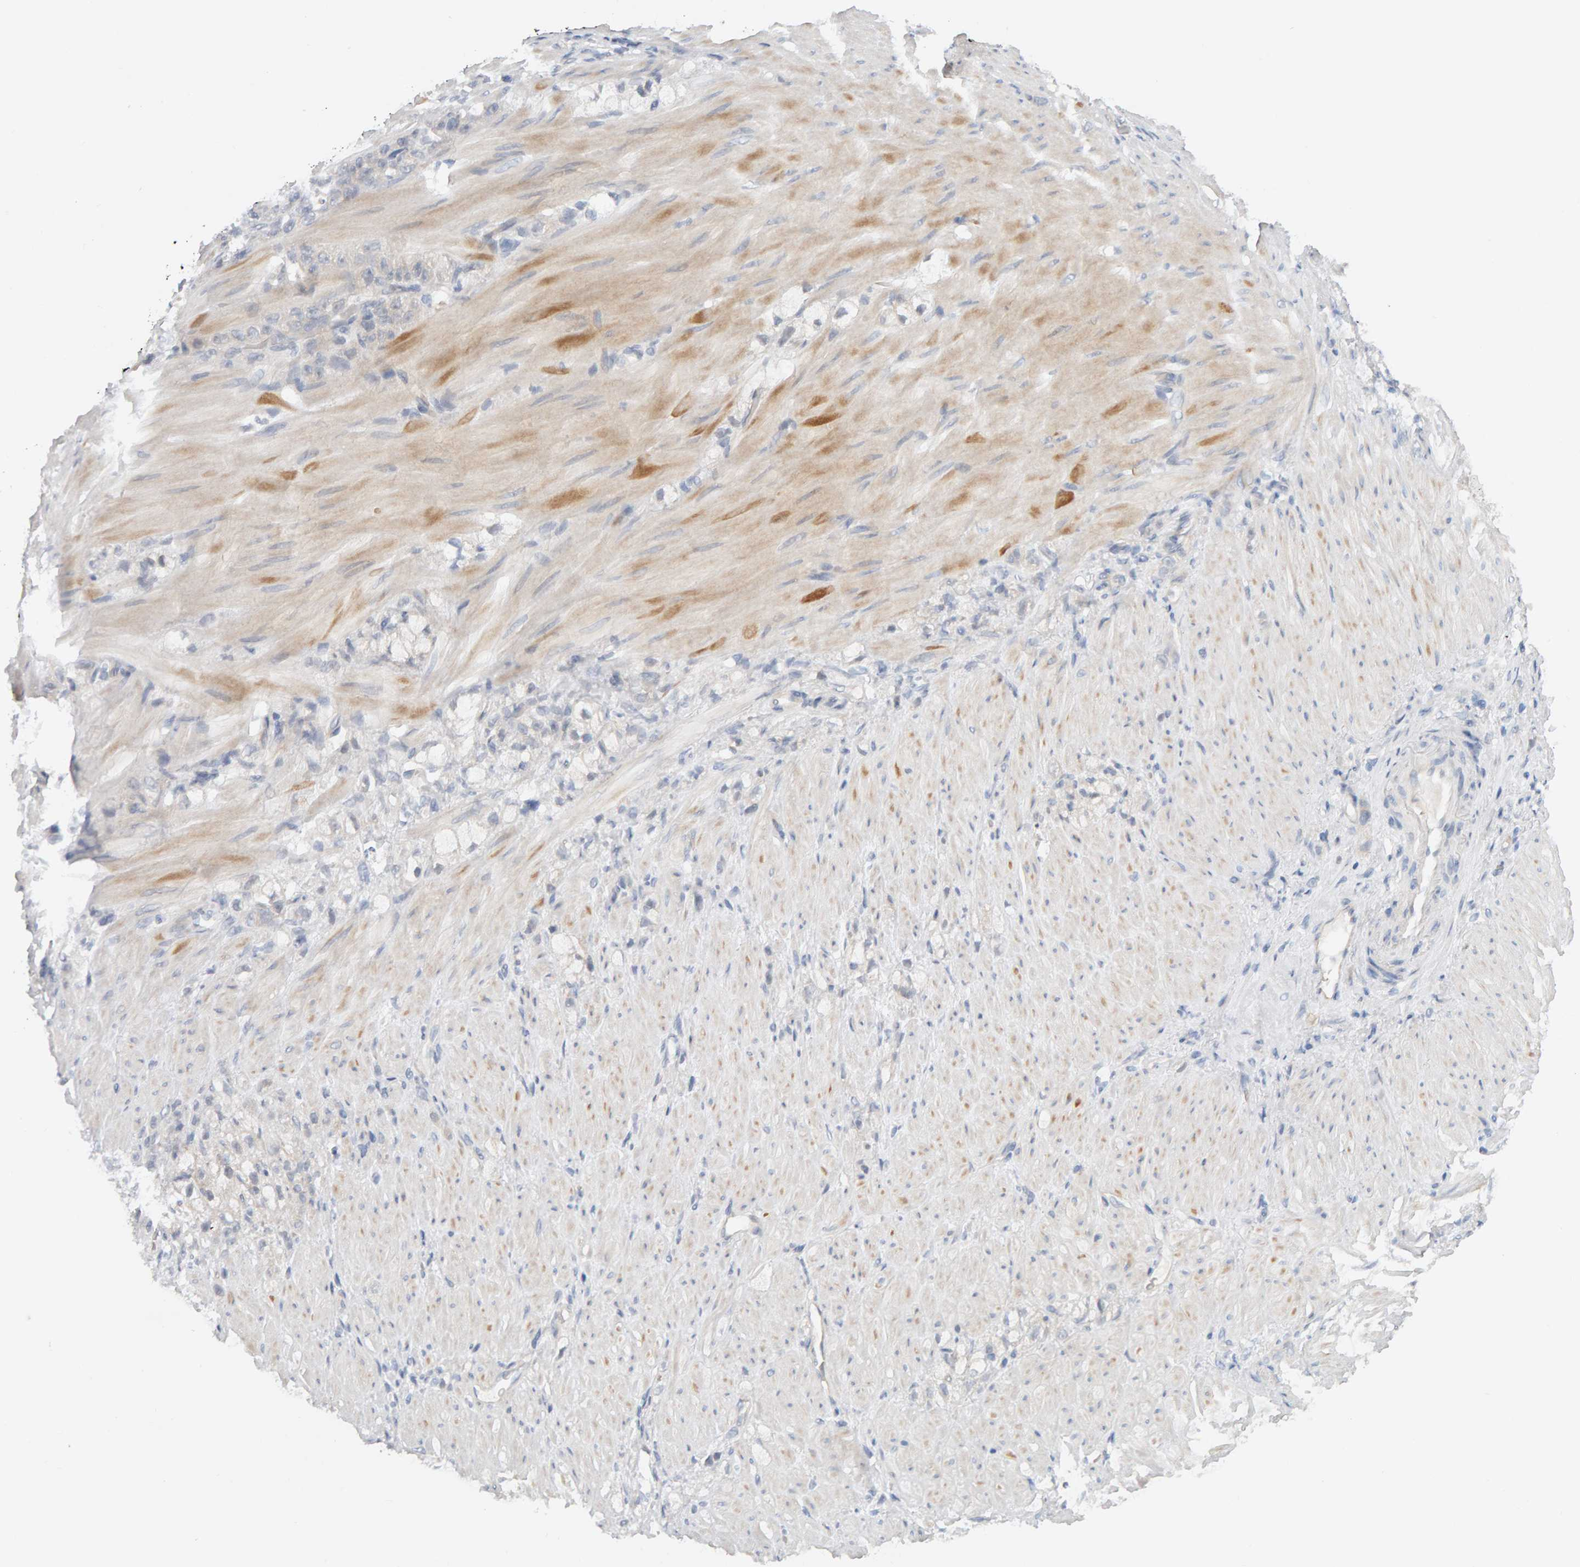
{"staining": {"intensity": "negative", "quantity": "none", "location": "none"}, "tissue": "stomach cancer", "cell_type": "Tumor cells", "image_type": "cancer", "snomed": [{"axis": "morphology", "description": "Normal tissue, NOS"}, {"axis": "morphology", "description": "Adenocarcinoma, NOS"}, {"axis": "topography", "description": "Stomach"}], "caption": "The immunohistochemistry image has no significant positivity in tumor cells of adenocarcinoma (stomach) tissue. (DAB immunohistochemistry (IHC), high magnification).", "gene": "PPP1R16A", "patient": {"sex": "male", "age": 82}}